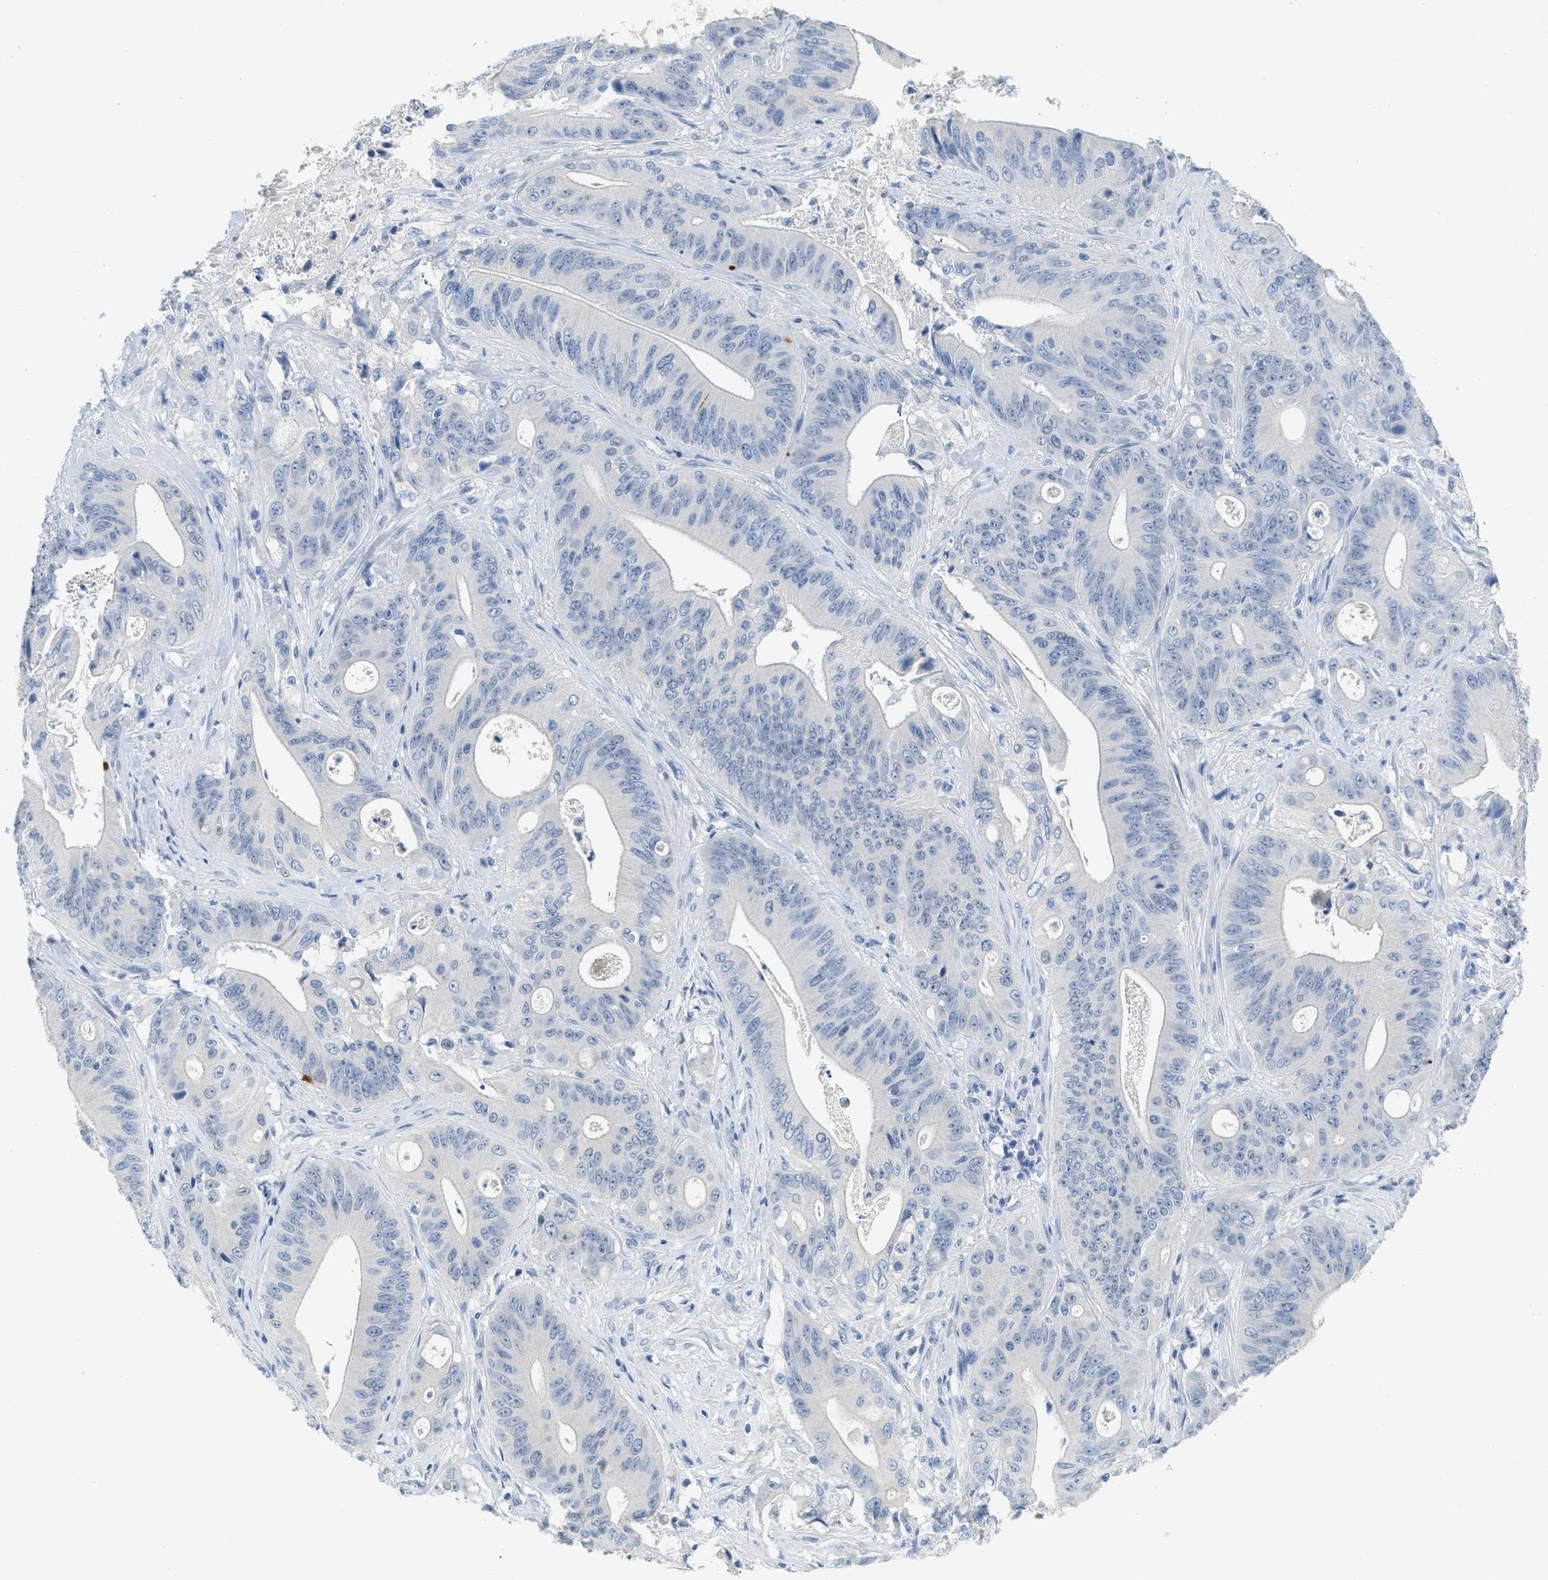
{"staining": {"intensity": "negative", "quantity": "none", "location": "none"}, "tissue": "pancreatic cancer", "cell_type": "Tumor cells", "image_type": "cancer", "snomed": [{"axis": "morphology", "description": "Normal tissue, NOS"}, {"axis": "topography", "description": "Lymph node"}], "caption": "Tumor cells are negative for protein expression in human pancreatic cancer. (DAB IHC with hematoxylin counter stain).", "gene": "HSF2", "patient": {"sex": "male", "age": 62}}